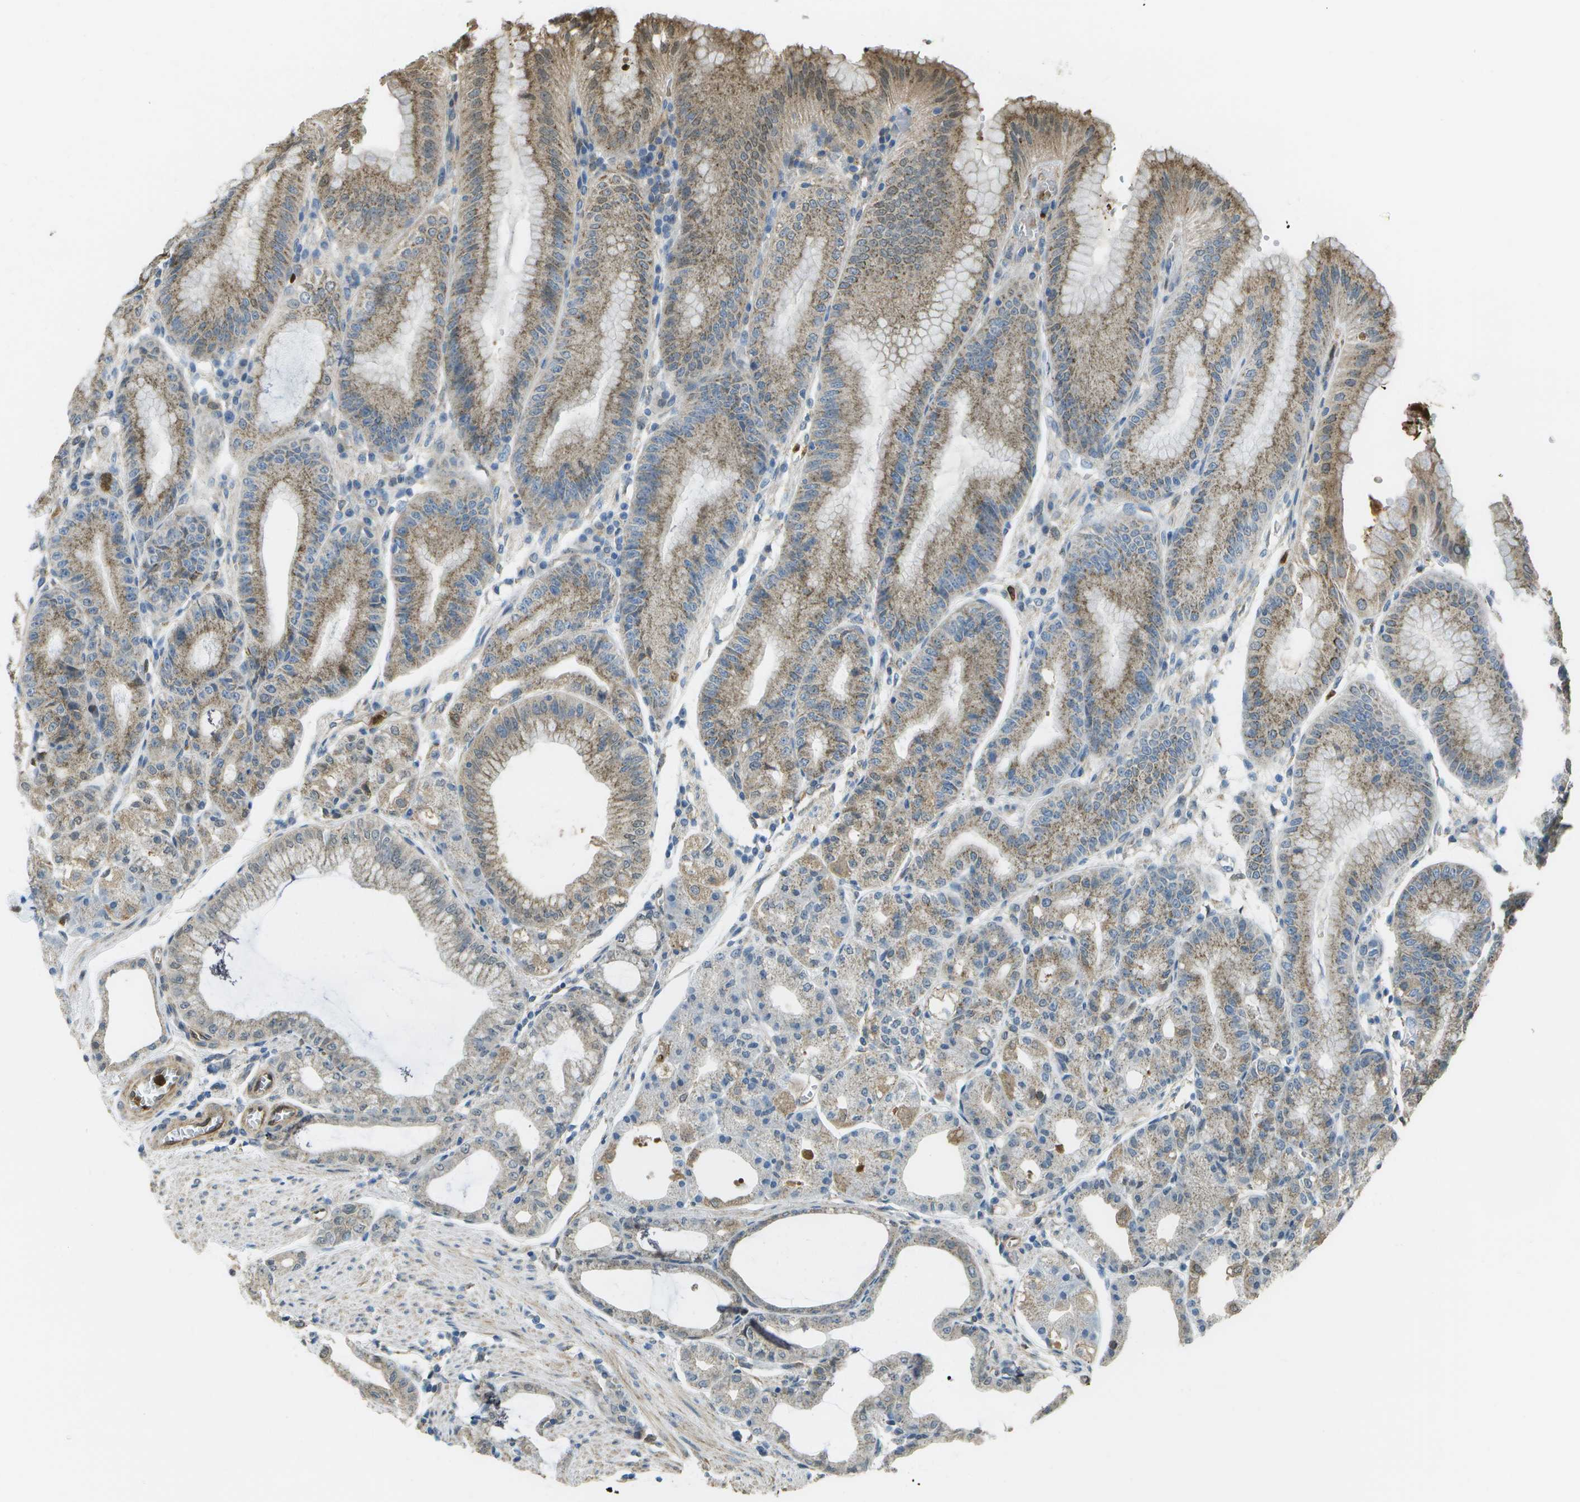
{"staining": {"intensity": "moderate", "quantity": "25%-75%", "location": "cytoplasmic/membranous"}, "tissue": "stomach", "cell_type": "Glandular cells", "image_type": "normal", "snomed": [{"axis": "morphology", "description": "Normal tissue, NOS"}, {"axis": "topography", "description": "Stomach, lower"}], "caption": "Glandular cells show moderate cytoplasmic/membranous expression in approximately 25%-75% of cells in unremarkable stomach.", "gene": "CACHD1", "patient": {"sex": "male", "age": 71}}